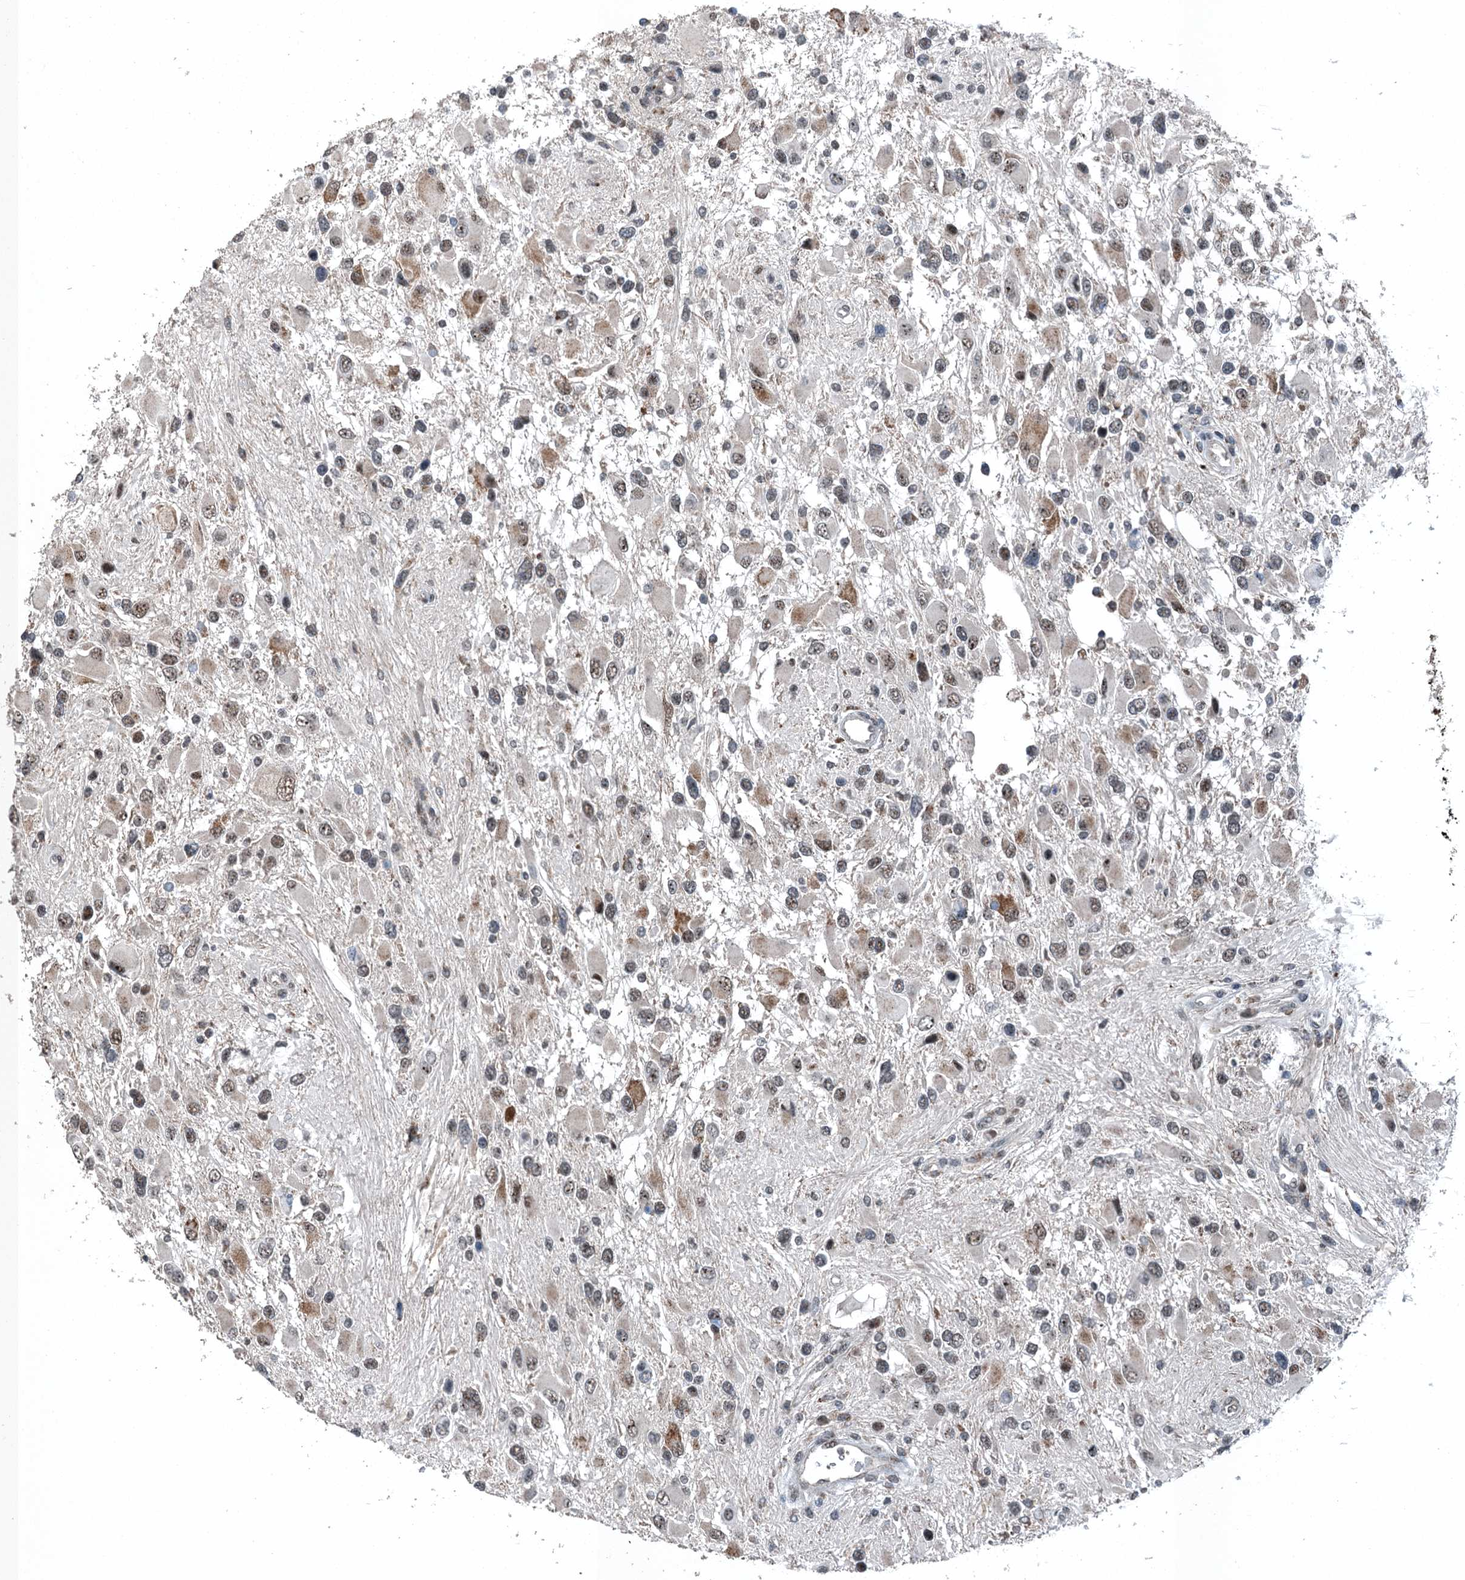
{"staining": {"intensity": "weak", "quantity": "25%-75%", "location": "cytoplasmic/membranous,nuclear"}, "tissue": "glioma", "cell_type": "Tumor cells", "image_type": "cancer", "snomed": [{"axis": "morphology", "description": "Glioma, malignant, High grade"}, {"axis": "topography", "description": "Brain"}], "caption": "High-grade glioma (malignant) stained for a protein demonstrates weak cytoplasmic/membranous and nuclear positivity in tumor cells.", "gene": "BMERB1", "patient": {"sex": "male", "age": 53}}